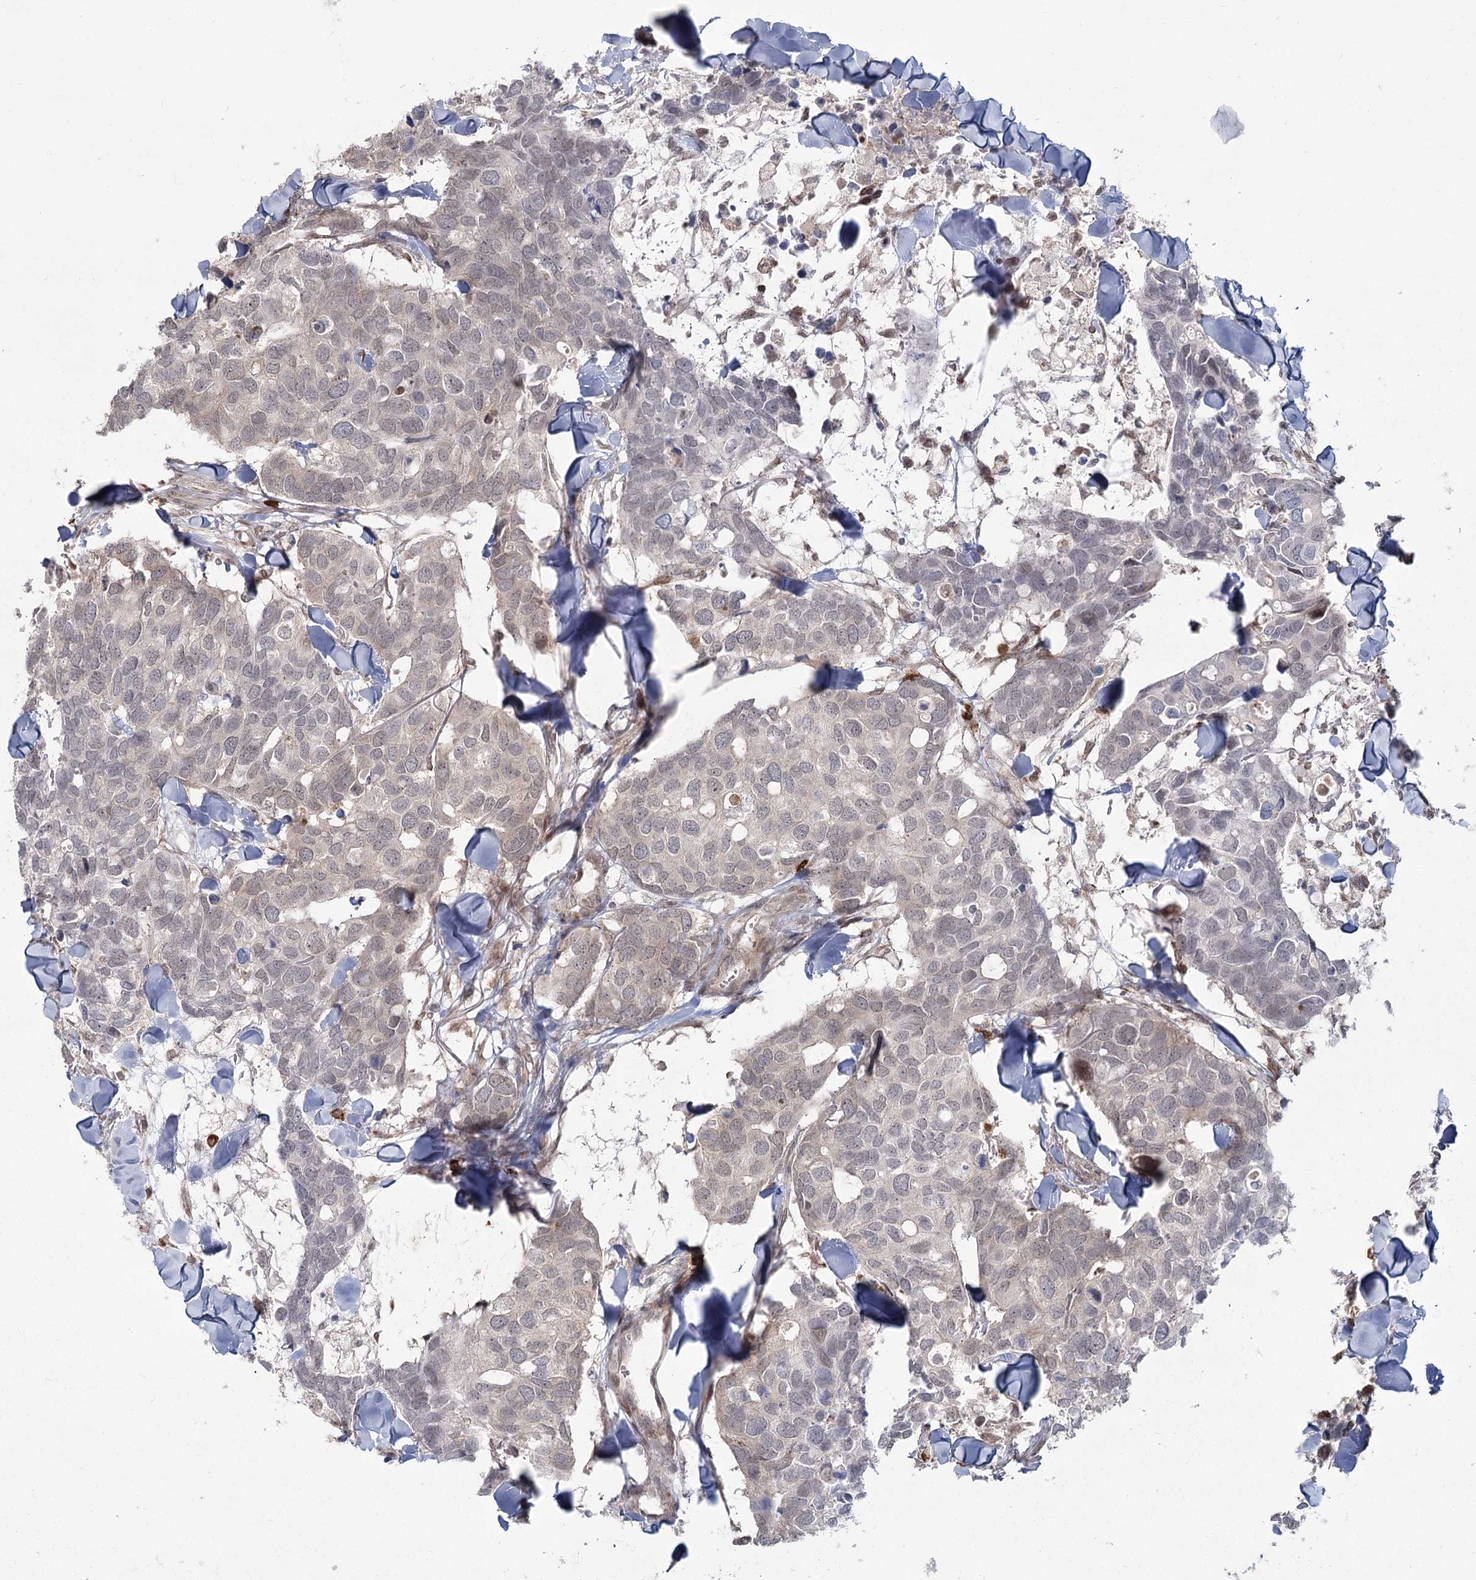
{"staining": {"intensity": "negative", "quantity": "none", "location": "none"}, "tissue": "breast cancer", "cell_type": "Tumor cells", "image_type": "cancer", "snomed": [{"axis": "morphology", "description": "Duct carcinoma"}, {"axis": "topography", "description": "Breast"}], "caption": "A photomicrograph of breast cancer (infiltrating ductal carcinoma) stained for a protein exhibits no brown staining in tumor cells.", "gene": "AP2M1", "patient": {"sex": "female", "age": 83}}